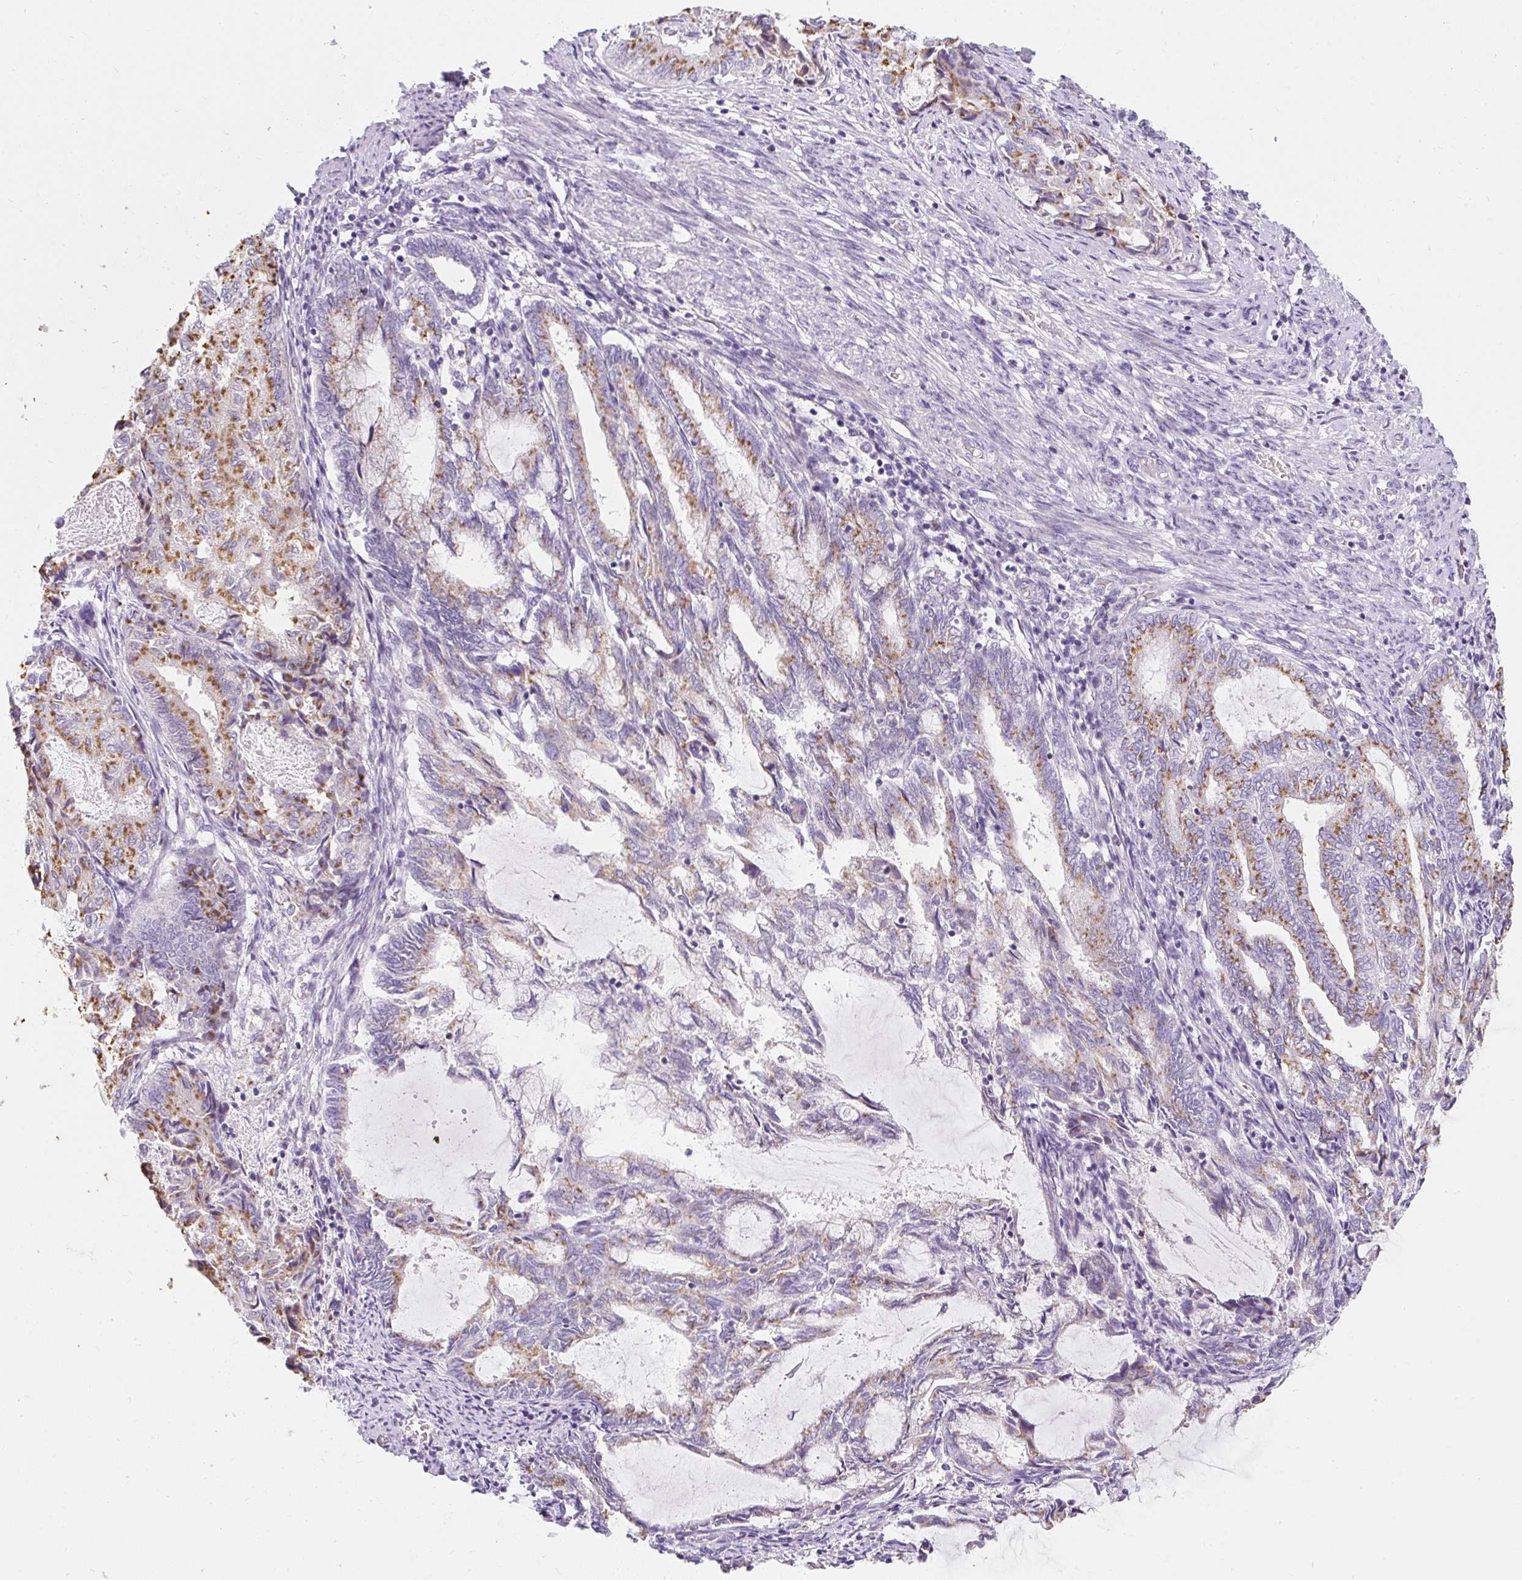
{"staining": {"intensity": "moderate", "quantity": ">75%", "location": "cytoplasmic/membranous"}, "tissue": "endometrial cancer", "cell_type": "Tumor cells", "image_type": "cancer", "snomed": [{"axis": "morphology", "description": "Adenocarcinoma, NOS"}, {"axis": "topography", "description": "Endometrium"}], "caption": "Endometrial cancer stained with a protein marker reveals moderate staining in tumor cells.", "gene": "DTX4", "patient": {"sex": "female", "age": 80}}